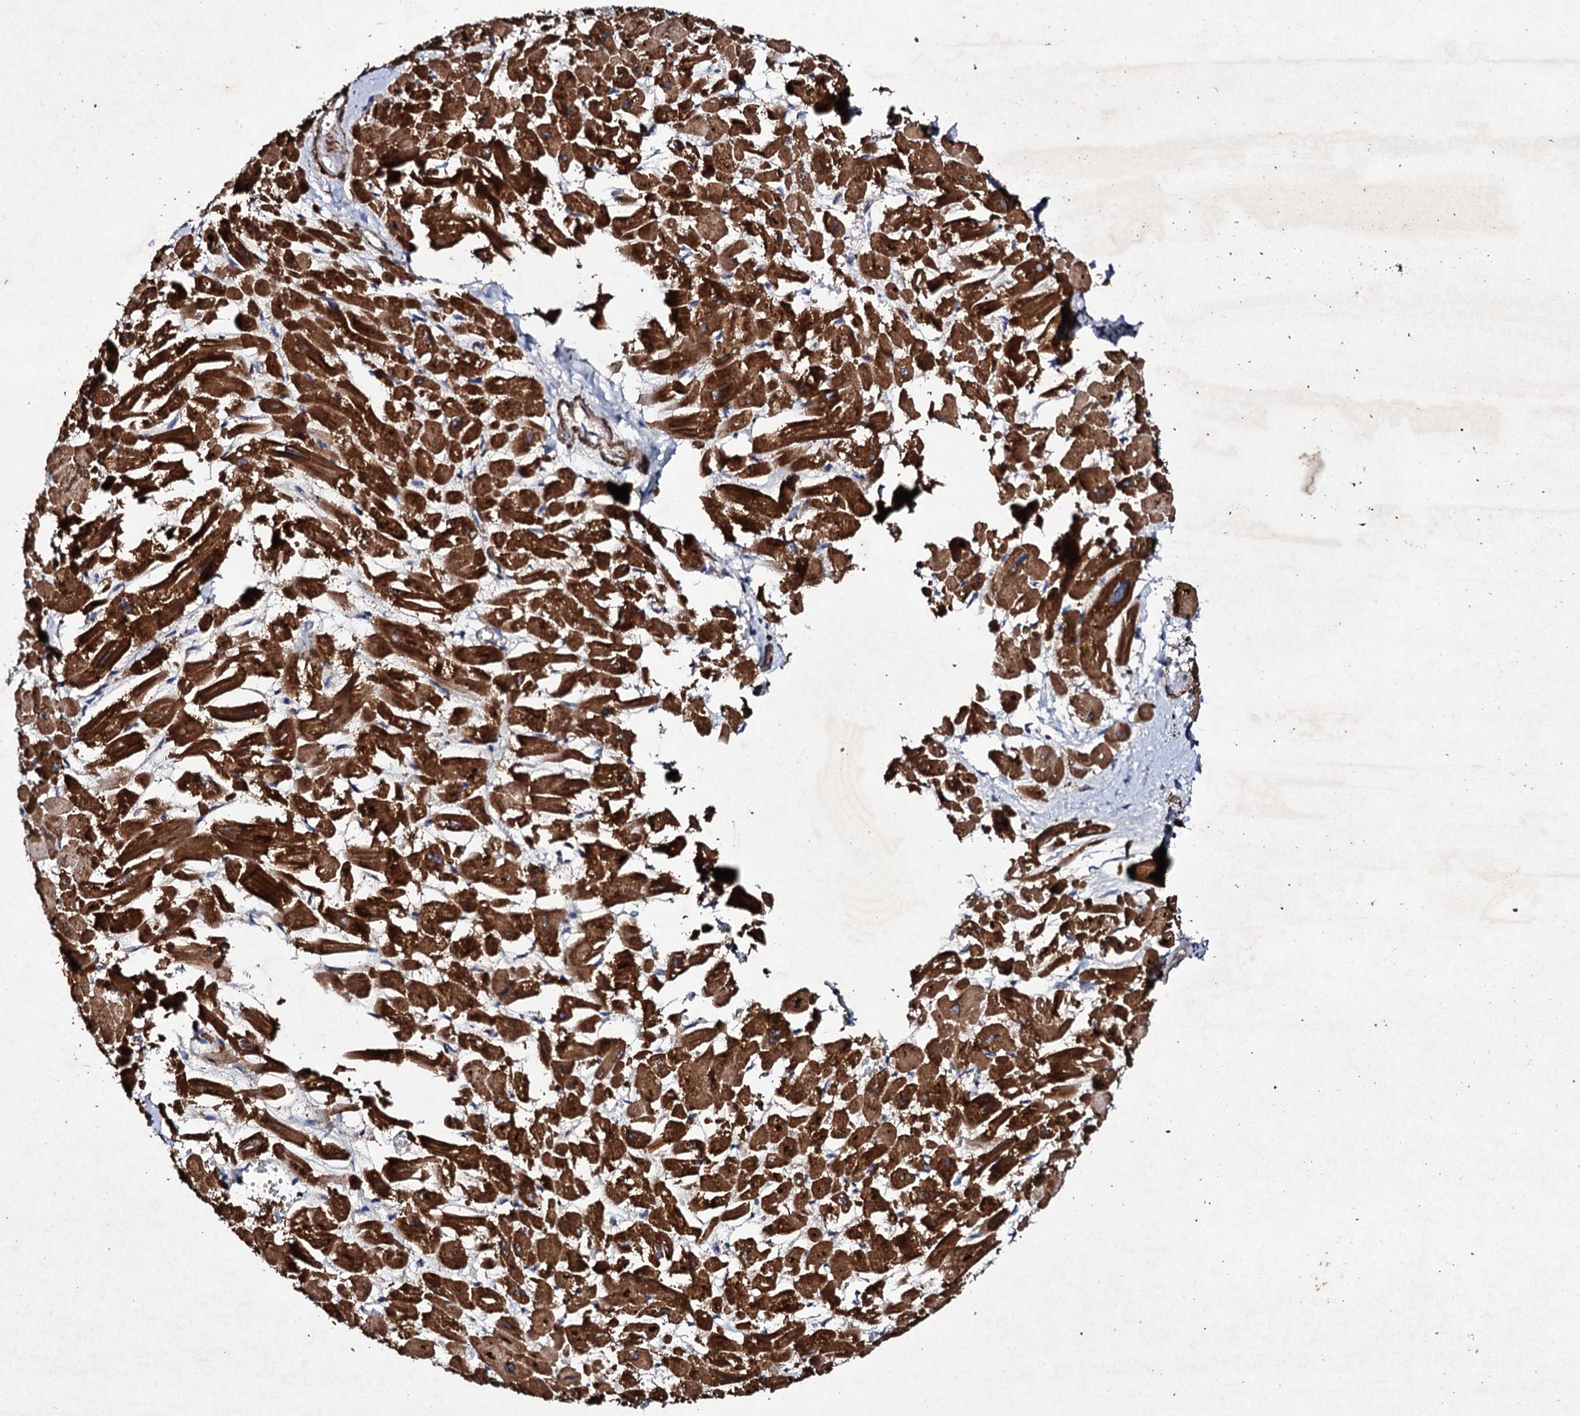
{"staining": {"intensity": "strong", "quantity": ">75%", "location": "cytoplasmic/membranous"}, "tissue": "heart muscle", "cell_type": "Cardiomyocytes", "image_type": "normal", "snomed": [{"axis": "morphology", "description": "Normal tissue, NOS"}, {"axis": "topography", "description": "Heart"}], "caption": "Protein expression analysis of unremarkable human heart muscle reveals strong cytoplasmic/membranous expression in about >75% of cardiomyocytes.", "gene": "MOCOS", "patient": {"sex": "male", "age": 54}}